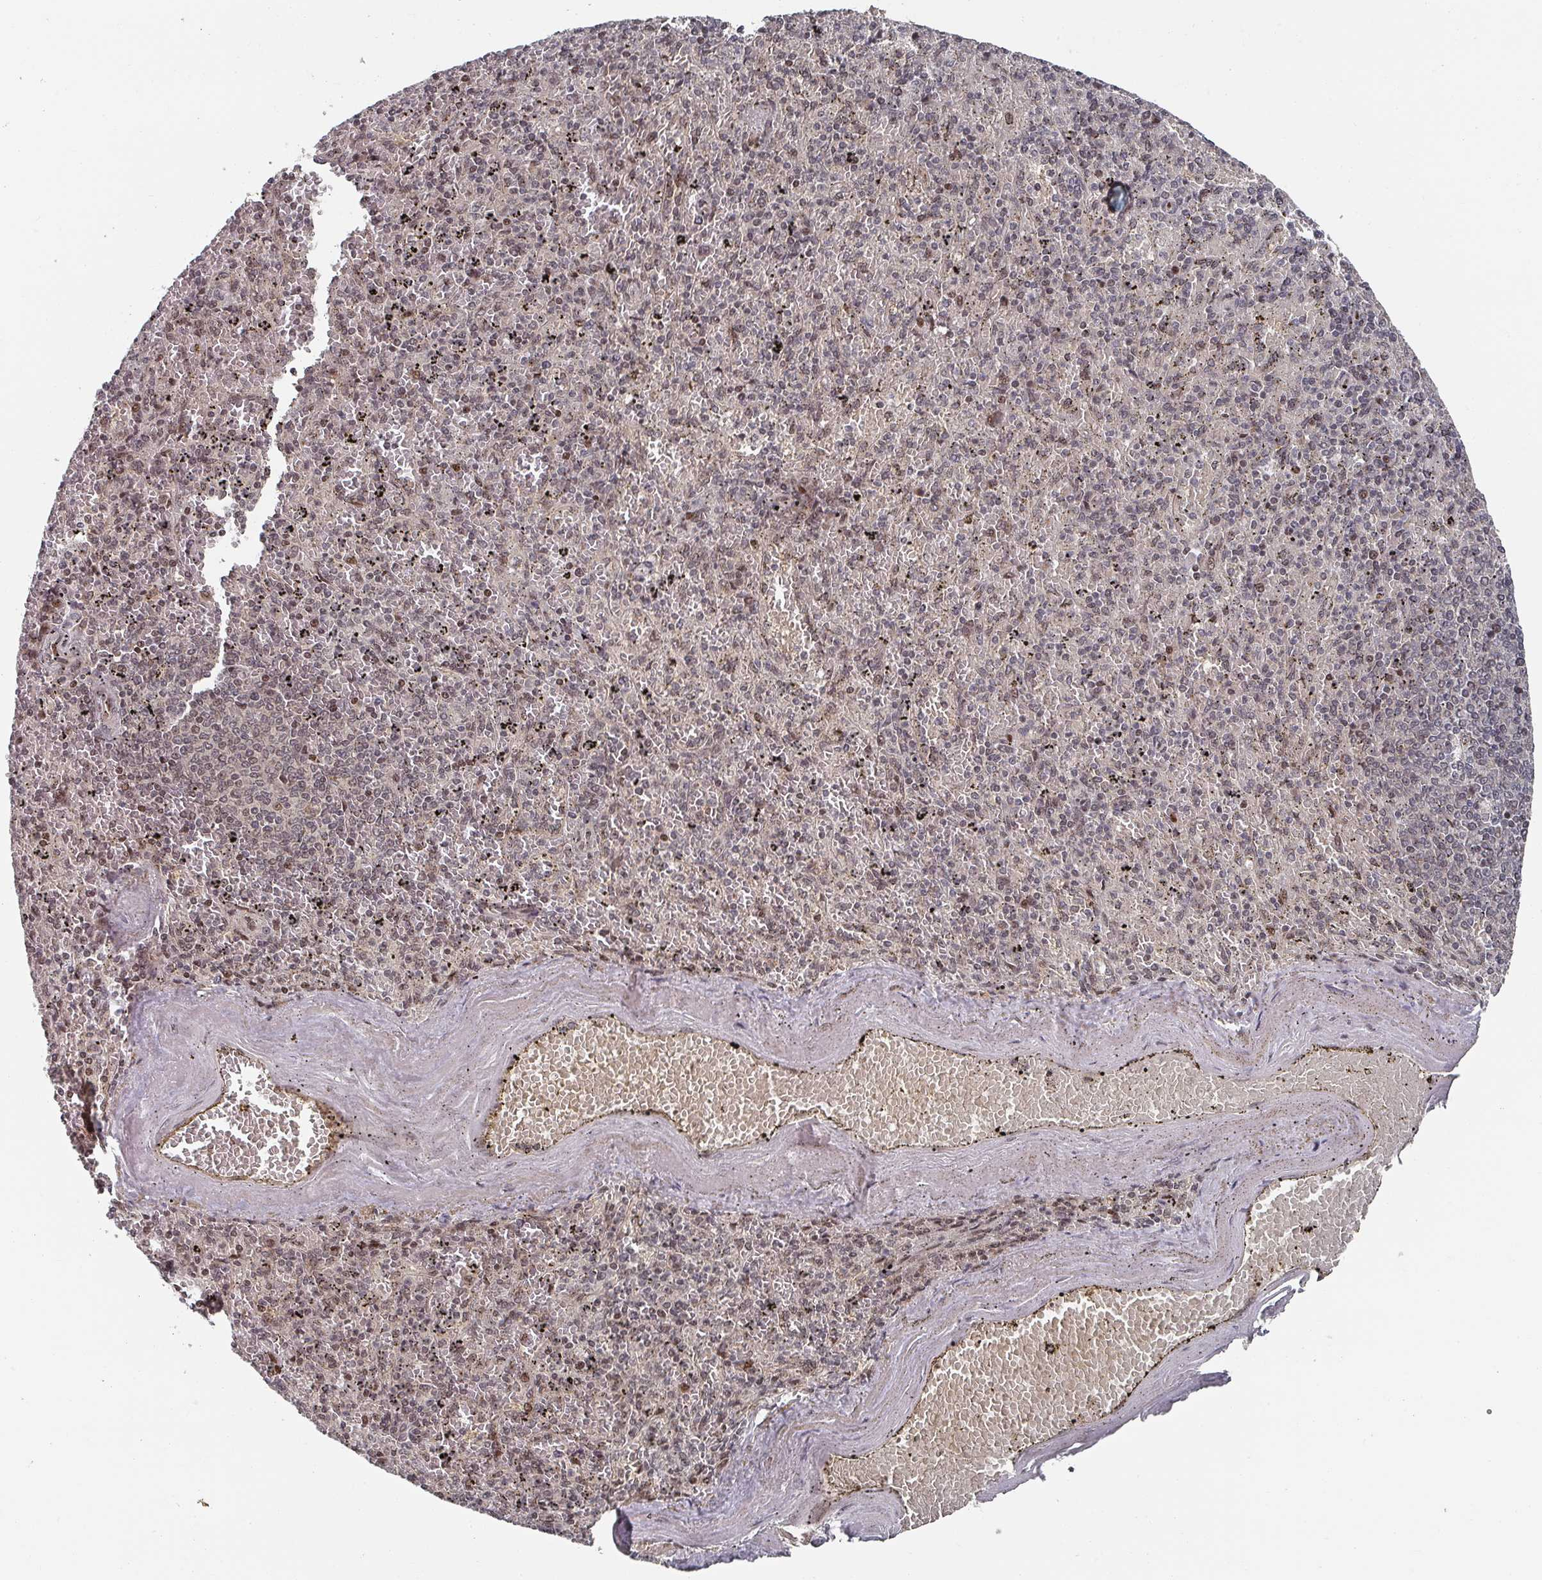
{"staining": {"intensity": "moderate", "quantity": "<25%", "location": "nuclear"}, "tissue": "spleen", "cell_type": "Cells in red pulp", "image_type": "normal", "snomed": [{"axis": "morphology", "description": "Normal tissue, NOS"}, {"axis": "topography", "description": "Spleen"}], "caption": "Spleen stained with DAB IHC exhibits low levels of moderate nuclear expression in about <25% of cells in red pulp. Using DAB (brown) and hematoxylin (blue) stains, captured at high magnification using brightfield microscopy.", "gene": "KIF1C", "patient": {"sex": "male", "age": 82}}